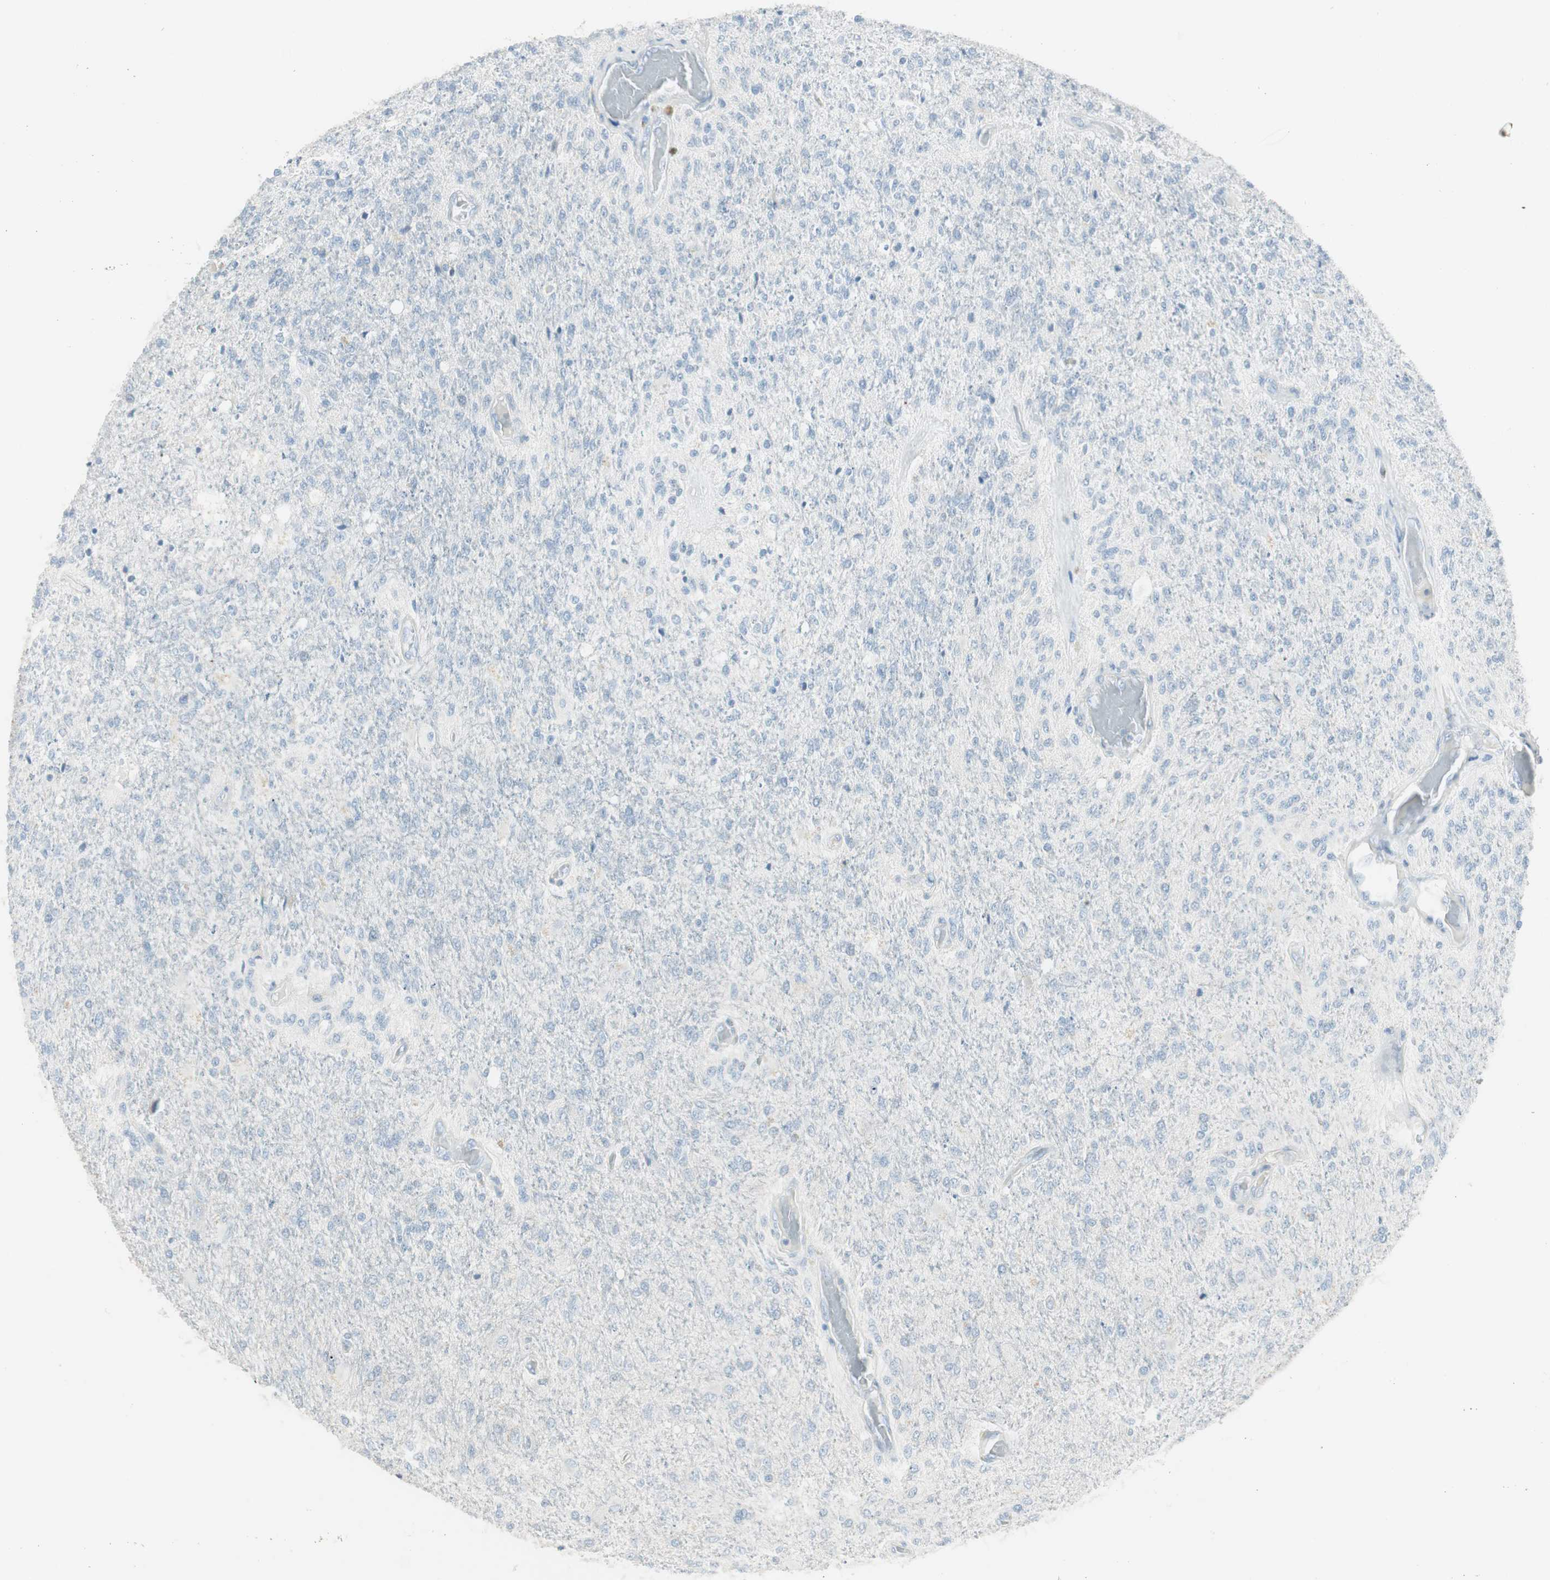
{"staining": {"intensity": "negative", "quantity": "none", "location": "none"}, "tissue": "glioma", "cell_type": "Tumor cells", "image_type": "cancer", "snomed": [{"axis": "morphology", "description": "Normal tissue, NOS"}, {"axis": "morphology", "description": "Glioma, malignant, High grade"}, {"axis": "topography", "description": "Cerebral cortex"}], "caption": "This is an immunohistochemistry micrograph of malignant glioma (high-grade). There is no expression in tumor cells.", "gene": "ITLN2", "patient": {"sex": "male", "age": 77}}